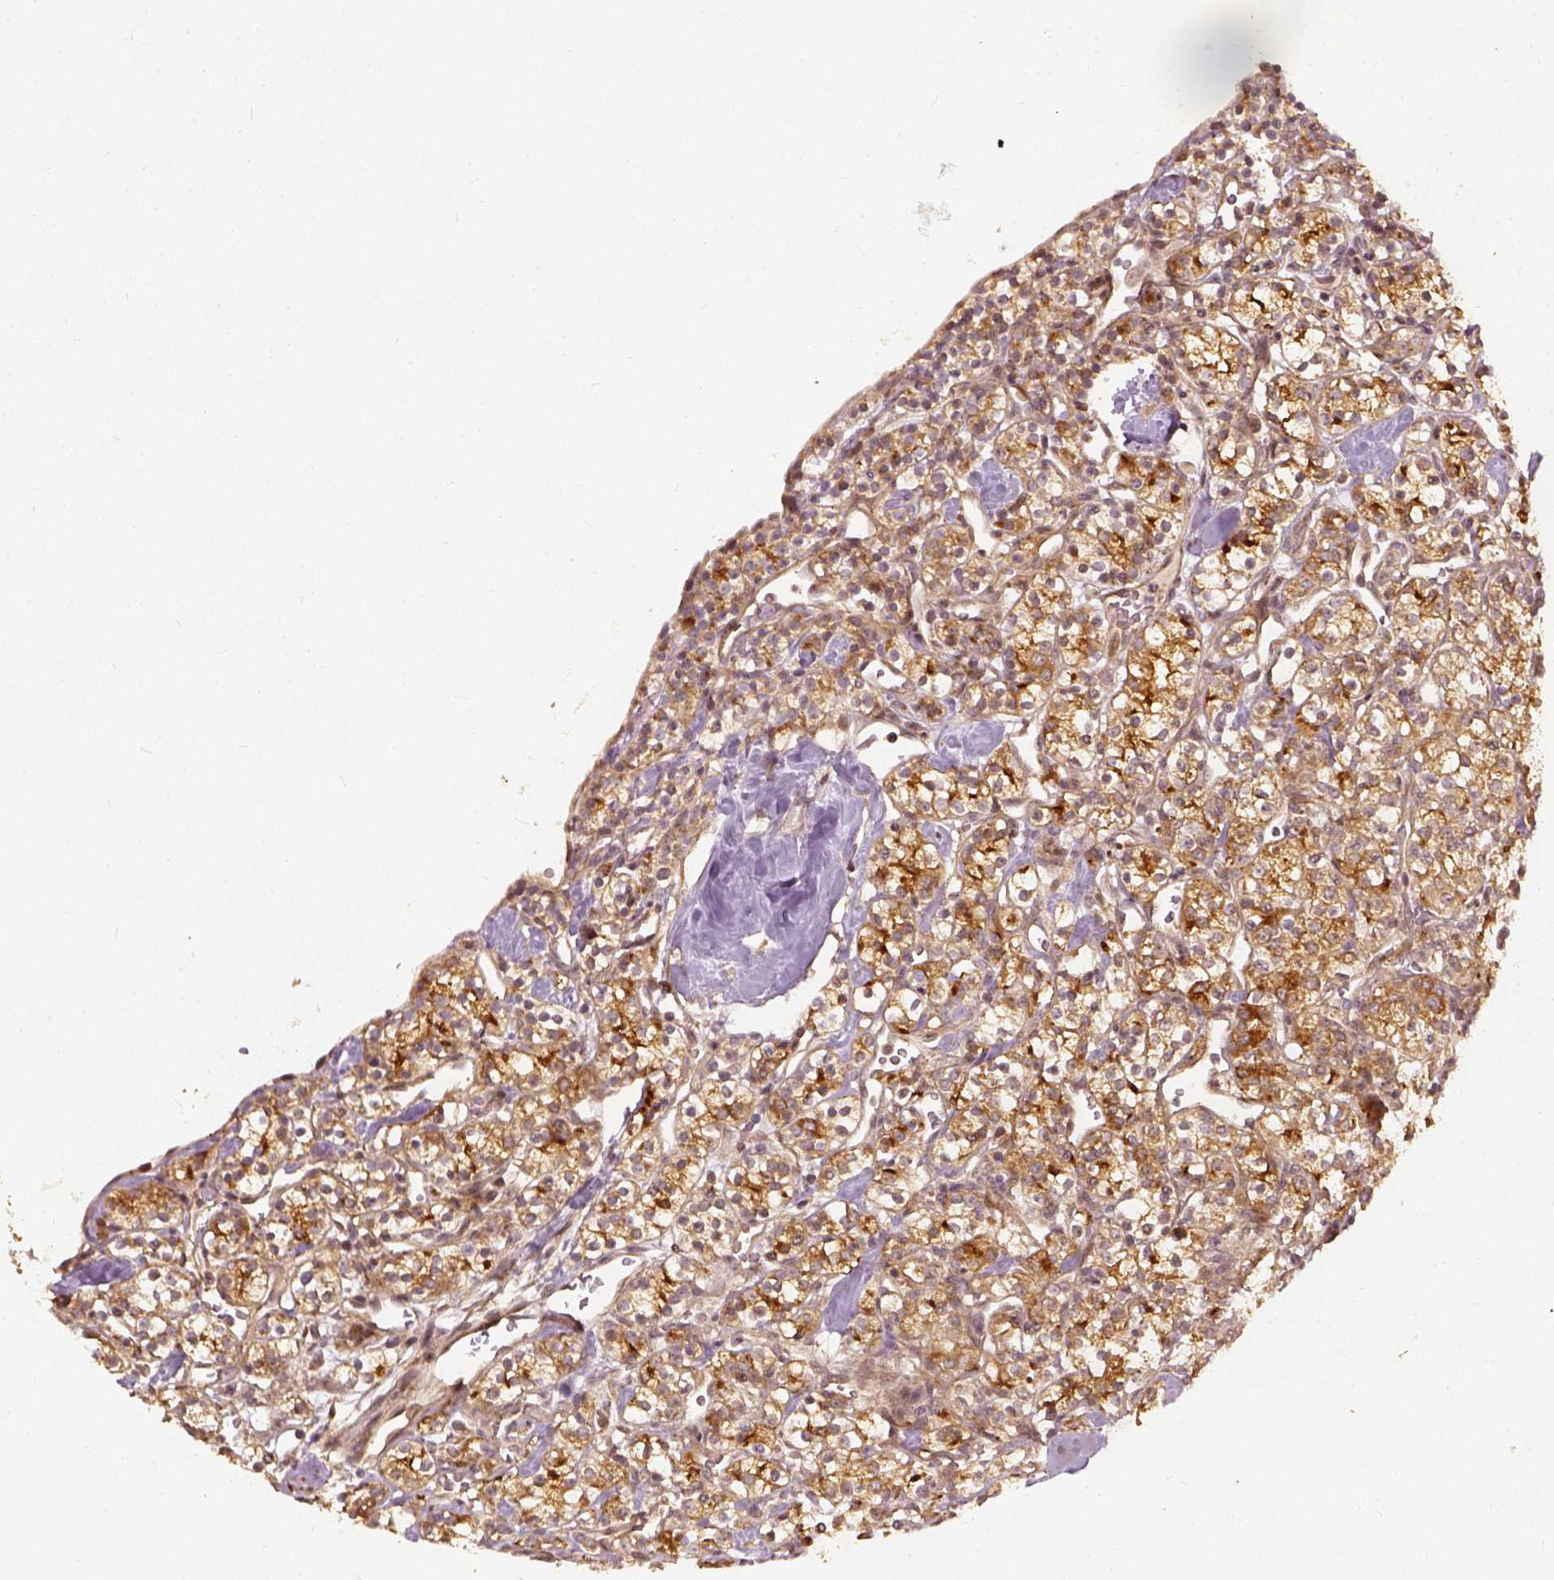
{"staining": {"intensity": "moderate", "quantity": "25%-75%", "location": "cytoplasmic/membranous"}, "tissue": "renal cancer", "cell_type": "Tumor cells", "image_type": "cancer", "snomed": [{"axis": "morphology", "description": "Adenocarcinoma, NOS"}, {"axis": "topography", "description": "Kidney"}], "caption": "About 25%-75% of tumor cells in renal adenocarcinoma display moderate cytoplasmic/membranous protein positivity as visualized by brown immunohistochemical staining.", "gene": "VEGFA", "patient": {"sex": "male", "age": 77}}